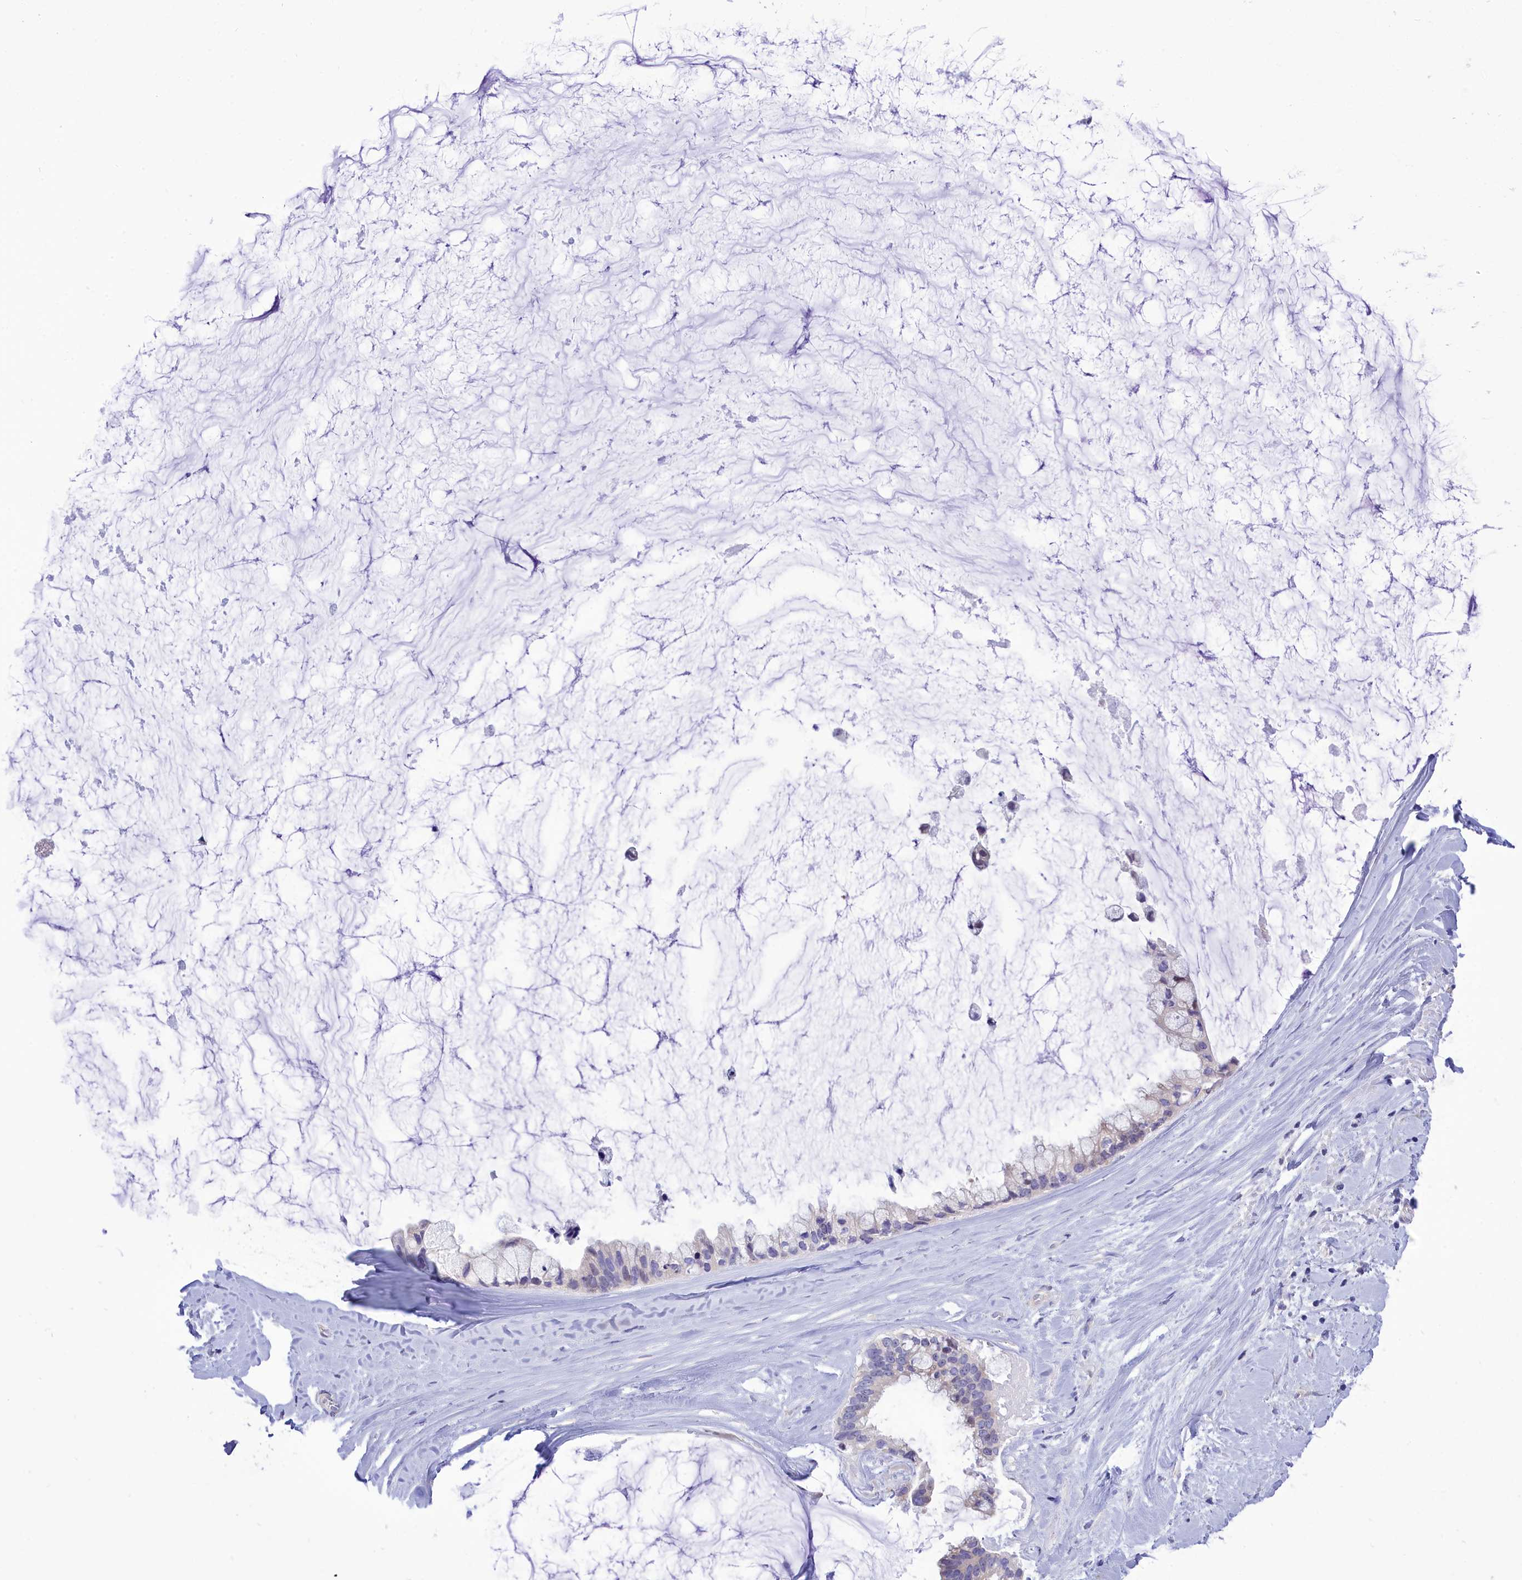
{"staining": {"intensity": "negative", "quantity": "none", "location": "none"}, "tissue": "ovarian cancer", "cell_type": "Tumor cells", "image_type": "cancer", "snomed": [{"axis": "morphology", "description": "Cystadenocarcinoma, mucinous, NOS"}, {"axis": "topography", "description": "Ovary"}], "caption": "A photomicrograph of human ovarian cancer (mucinous cystadenocarcinoma) is negative for staining in tumor cells. Brightfield microscopy of immunohistochemistry stained with DAB (brown) and hematoxylin (blue), captured at high magnification.", "gene": "DCAF16", "patient": {"sex": "female", "age": 39}}